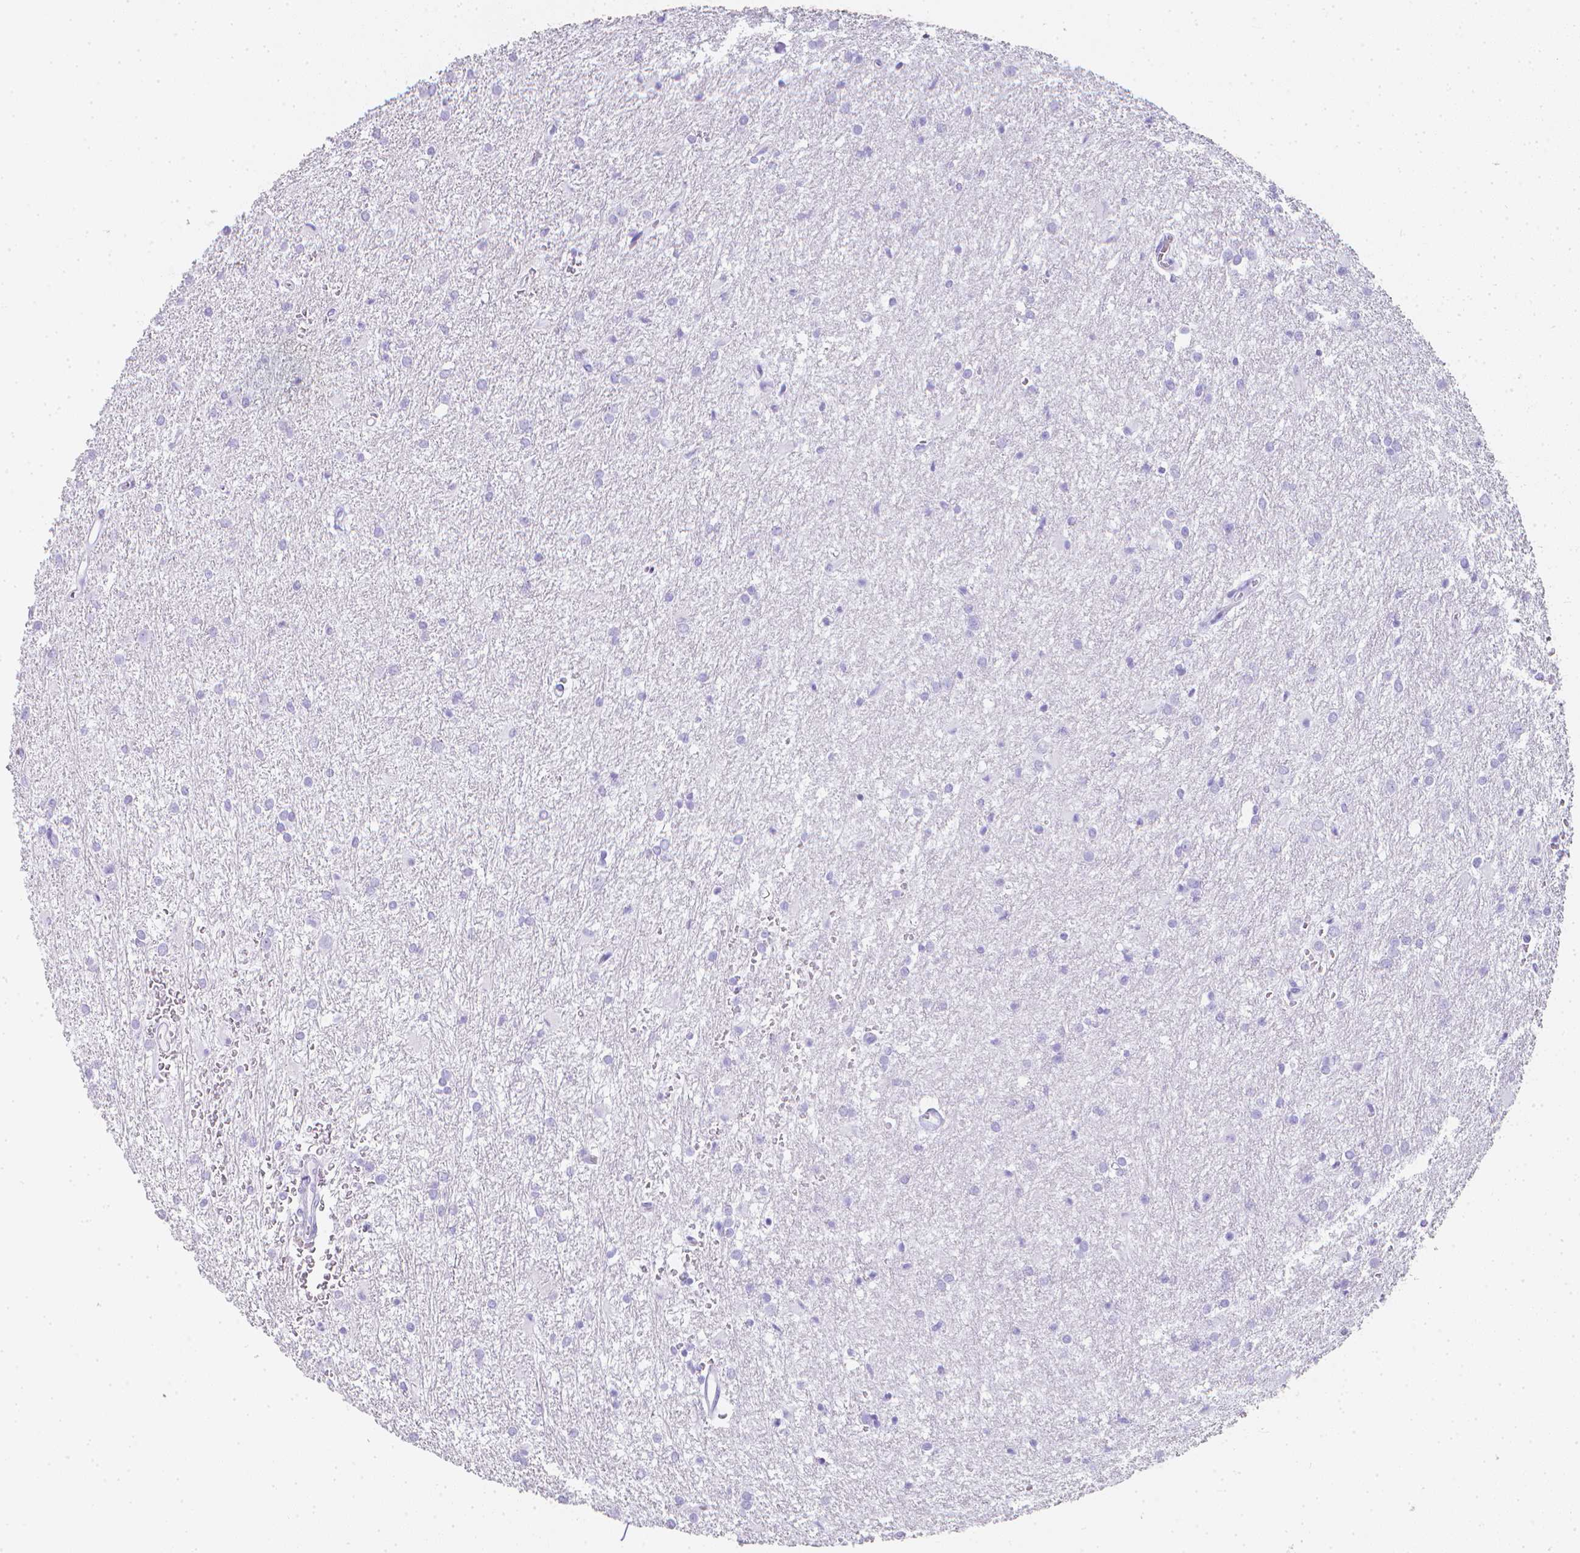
{"staining": {"intensity": "negative", "quantity": "none", "location": "none"}, "tissue": "glioma", "cell_type": "Tumor cells", "image_type": "cancer", "snomed": [{"axis": "morphology", "description": "Glioma, malignant, High grade"}, {"axis": "topography", "description": "Brain"}], "caption": "Immunohistochemistry (IHC) photomicrograph of glioma stained for a protein (brown), which exhibits no expression in tumor cells. The staining was performed using DAB (3,3'-diaminobenzidine) to visualize the protein expression in brown, while the nuclei were stained in blue with hematoxylin (Magnification: 20x).", "gene": "LGALS4", "patient": {"sex": "female", "age": 50}}